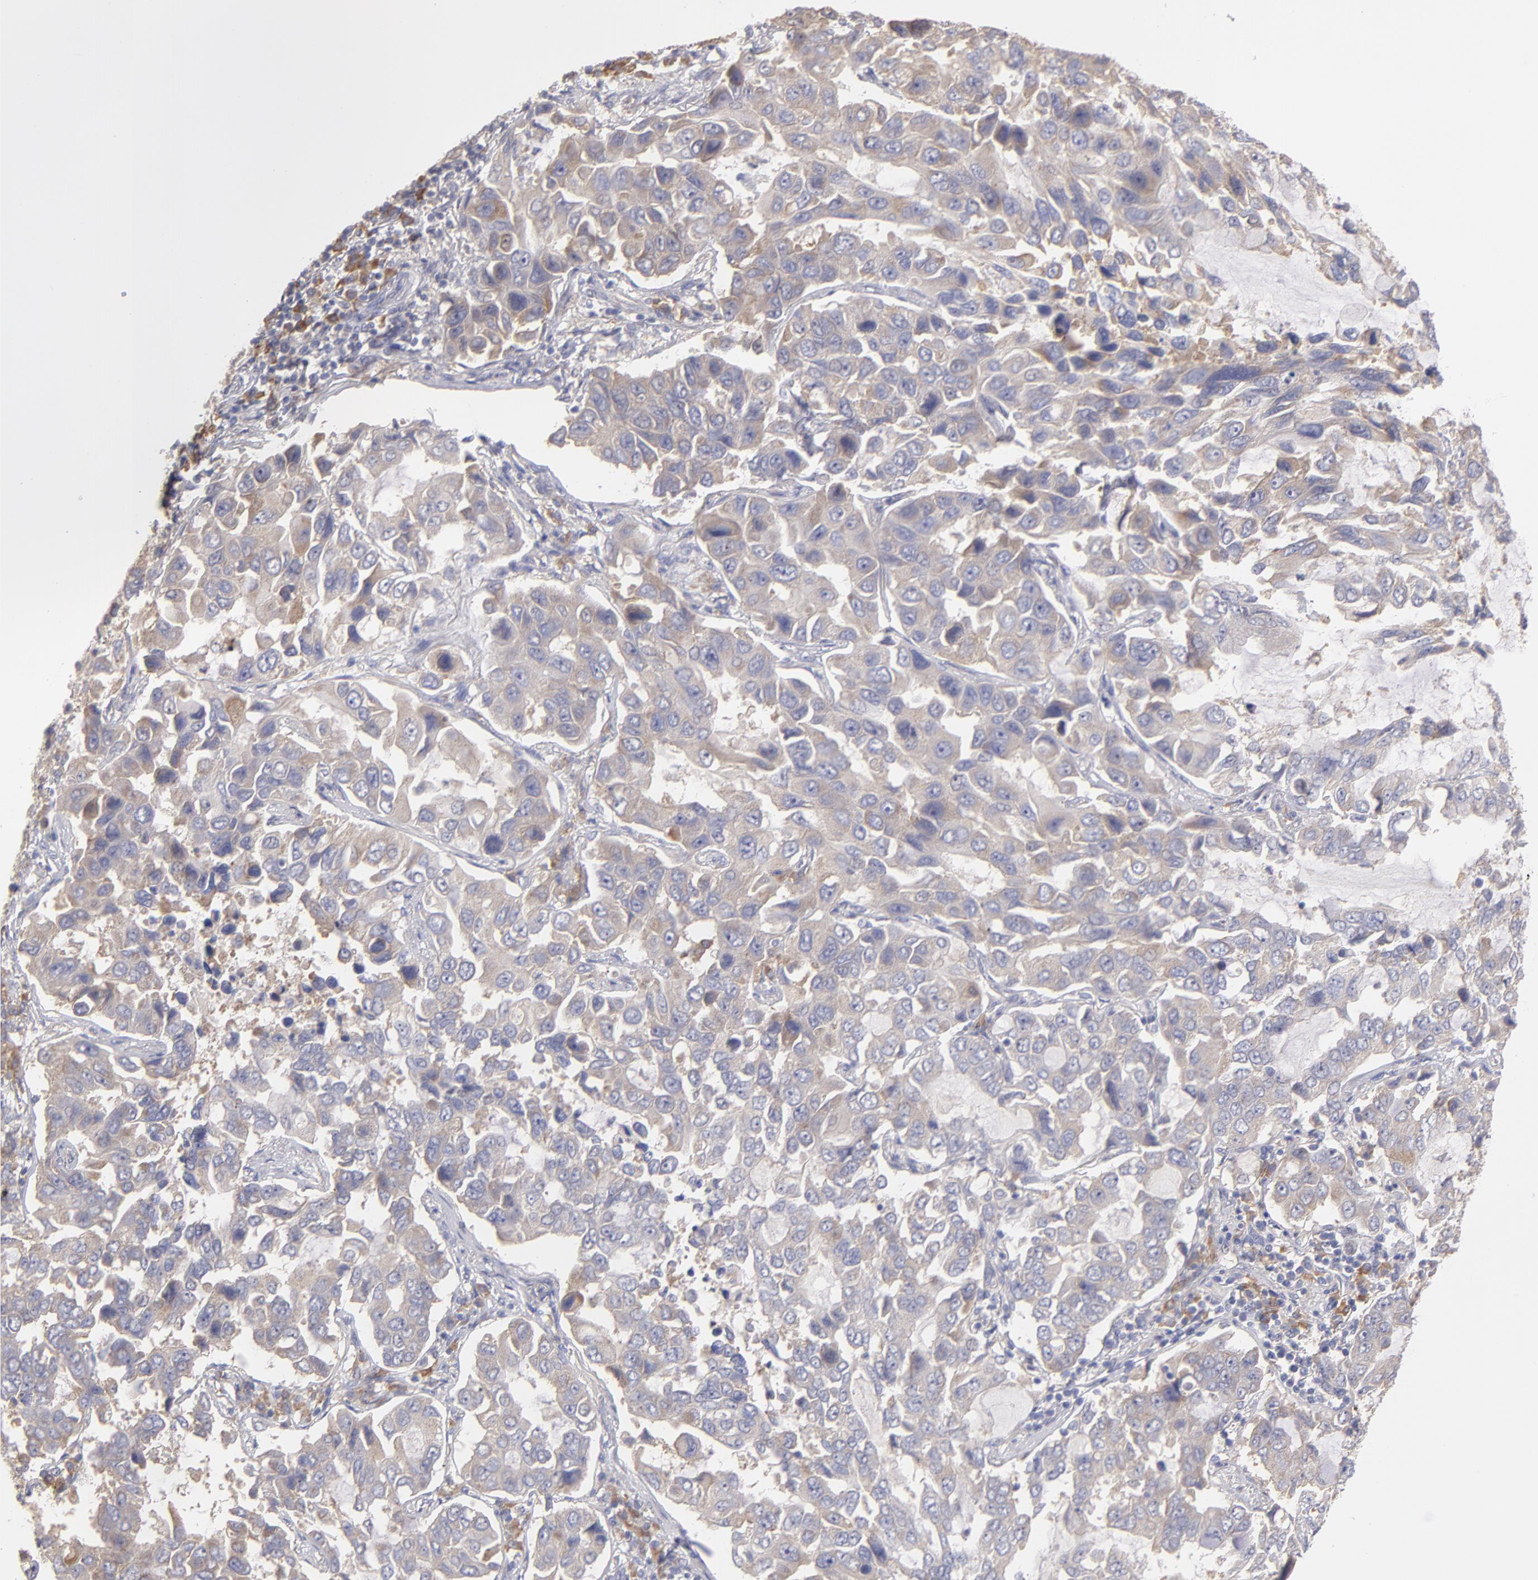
{"staining": {"intensity": "weak", "quantity": "25%-75%", "location": "cytoplasmic/membranous"}, "tissue": "lung cancer", "cell_type": "Tumor cells", "image_type": "cancer", "snomed": [{"axis": "morphology", "description": "Adenocarcinoma, NOS"}, {"axis": "topography", "description": "Lung"}], "caption": "Adenocarcinoma (lung) was stained to show a protein in brown. There is low levels of weak cytoplasmic/membranous positivity in approximately 25%-75% of tumor cells.", "gene": "ENTPD5", "patient": {"sex": "male", "age": 64}}